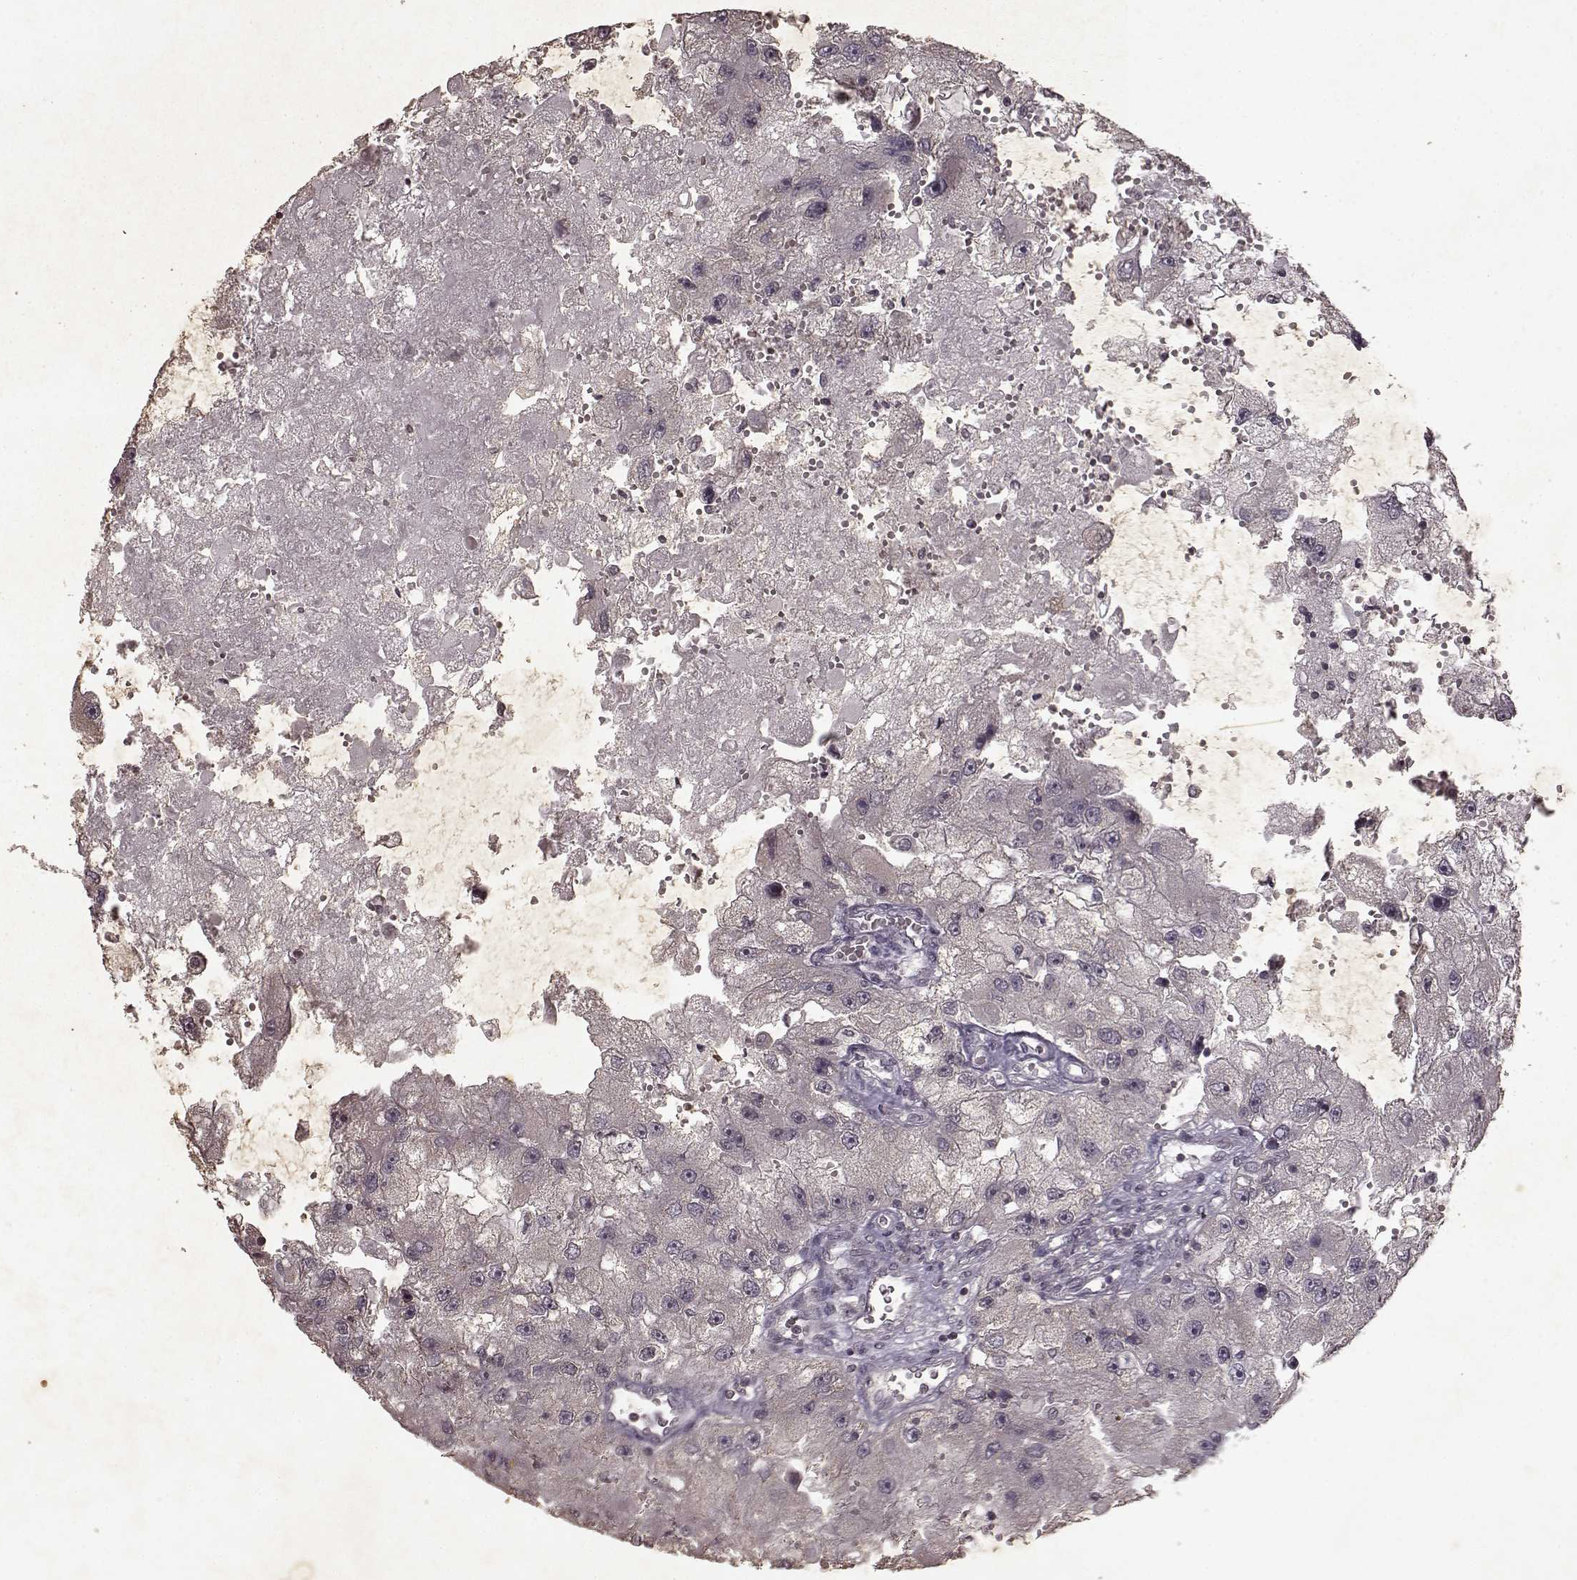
{"staining": {"intensity": "negative", "quantity": "none", "location": "none"}, "tissue": "renal cancer", "cell_type": "Tumor cells", "image_type": "cancer", "snomed": [{"axis": "morphology", "description": "Adenocarcinoma, NOS"}, {"axis": "topography", "description": "Kidney"}], "caption": "High power microscopy image of an immunohistochemistry photomicrograph of renal cancer (adenocarcinoma), revealing no significant staining in tumor cells.", "gene": "LHB", "patient": {"sex": "male", "age": 63}}